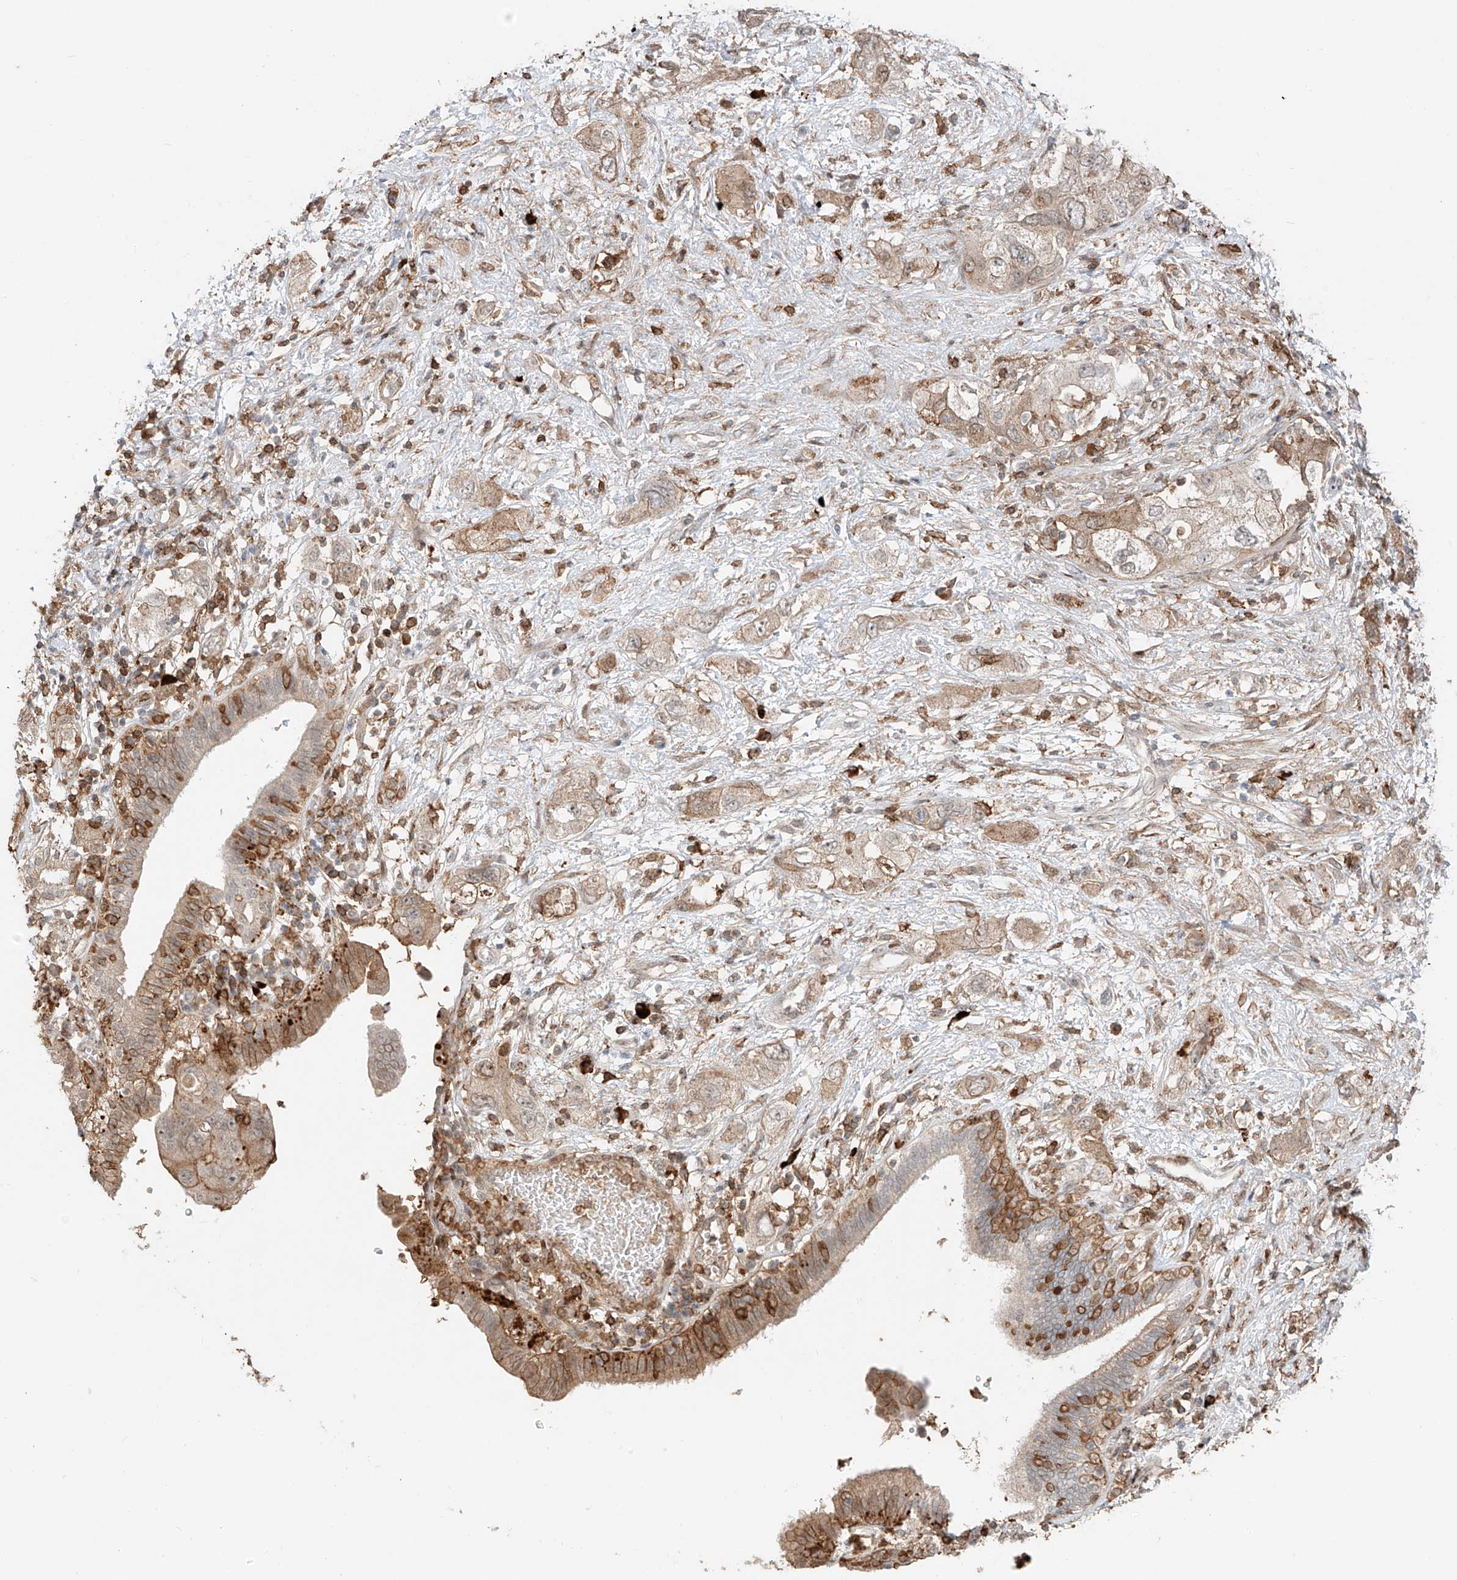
{"staining": {"intensity": "moderate", "quantity": "25%-75%", "location": "cytoplasmic/membranous"}, "tissue": "pancreatic cancer", "cell_type": "Tumor cells", "image_type": "cancer", "snomed": [{"axis": "morphology", "description": "Adenocarcinoma, NOS"}, {"axis": "topography", "description": "Pancreas"}], "caption": "Moderate cytoplasmic/membranous staining for a protein is seen in approximately 25%-75% of tumor cells of pancreatic adenocarcinoma using immunohistochemistry.", "gene": "CEP162", "patient": {"sex": "female", "age": 73}}